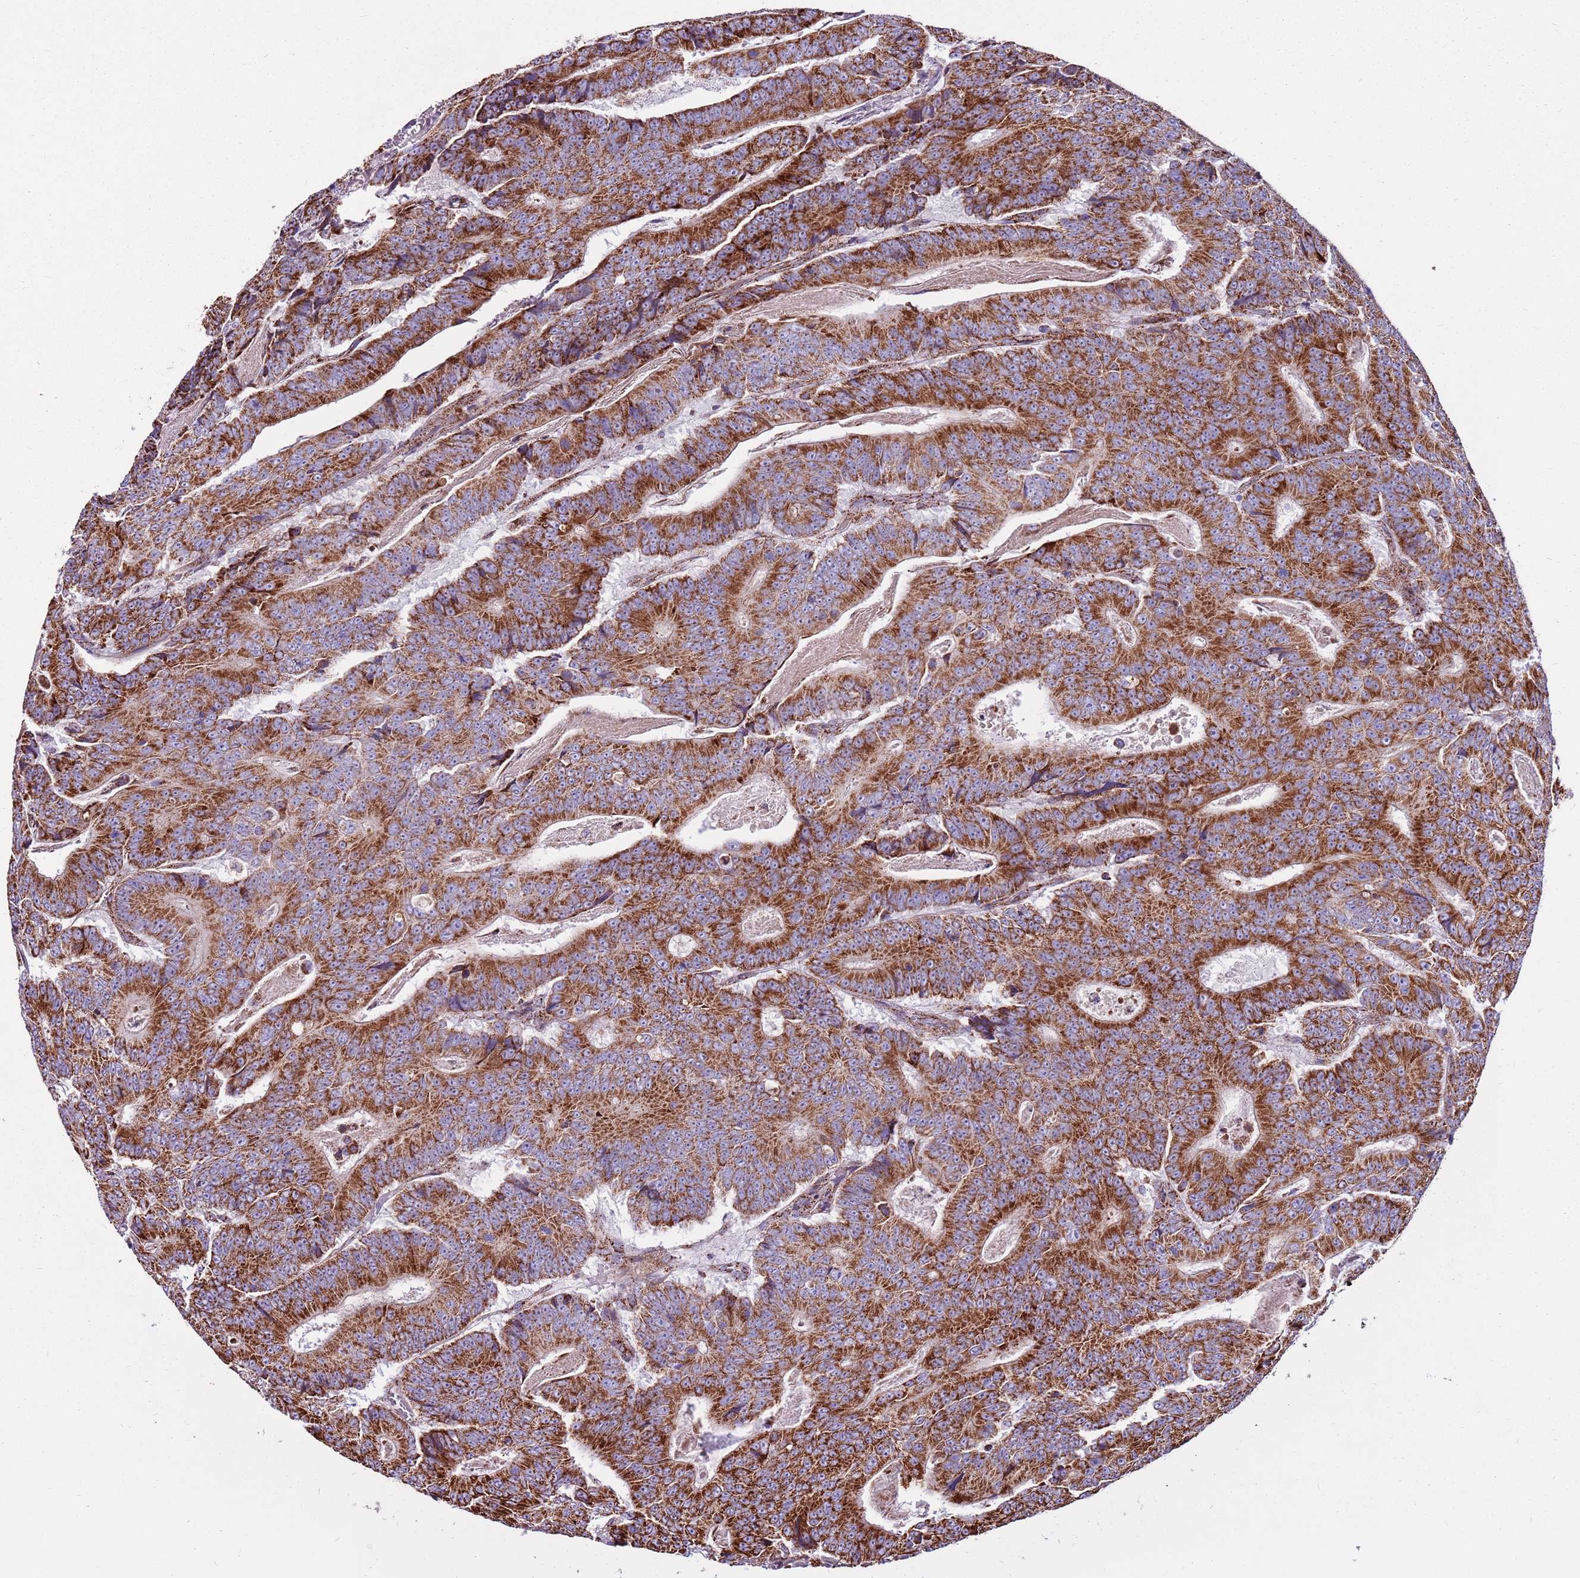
{"staining": {"intensity": "strong", "quantity": ">75%", "location": "cytoplasmic/membranous"}, "tissue": "colorectal cancer", "cell_type": "Tumor cells", "image_type": "cancer", "snomed": [{"axis": "morphology", "description": "Adenocarcinoma, NOS"}, {"axis": "topography", "description": "Colon"}], "caption": "The immunohistochemical stain labels strong cytoplasmic/membranous positivity in tumor cells of colorectal adenocarcinoma tissue. The staining is performed using DAB brown chromogen to label protein expression. The nuclei are counter-stained blue using hematoxylin.", "gene": "HECTD4", "patient": {"sex": "male", "age": 83}}